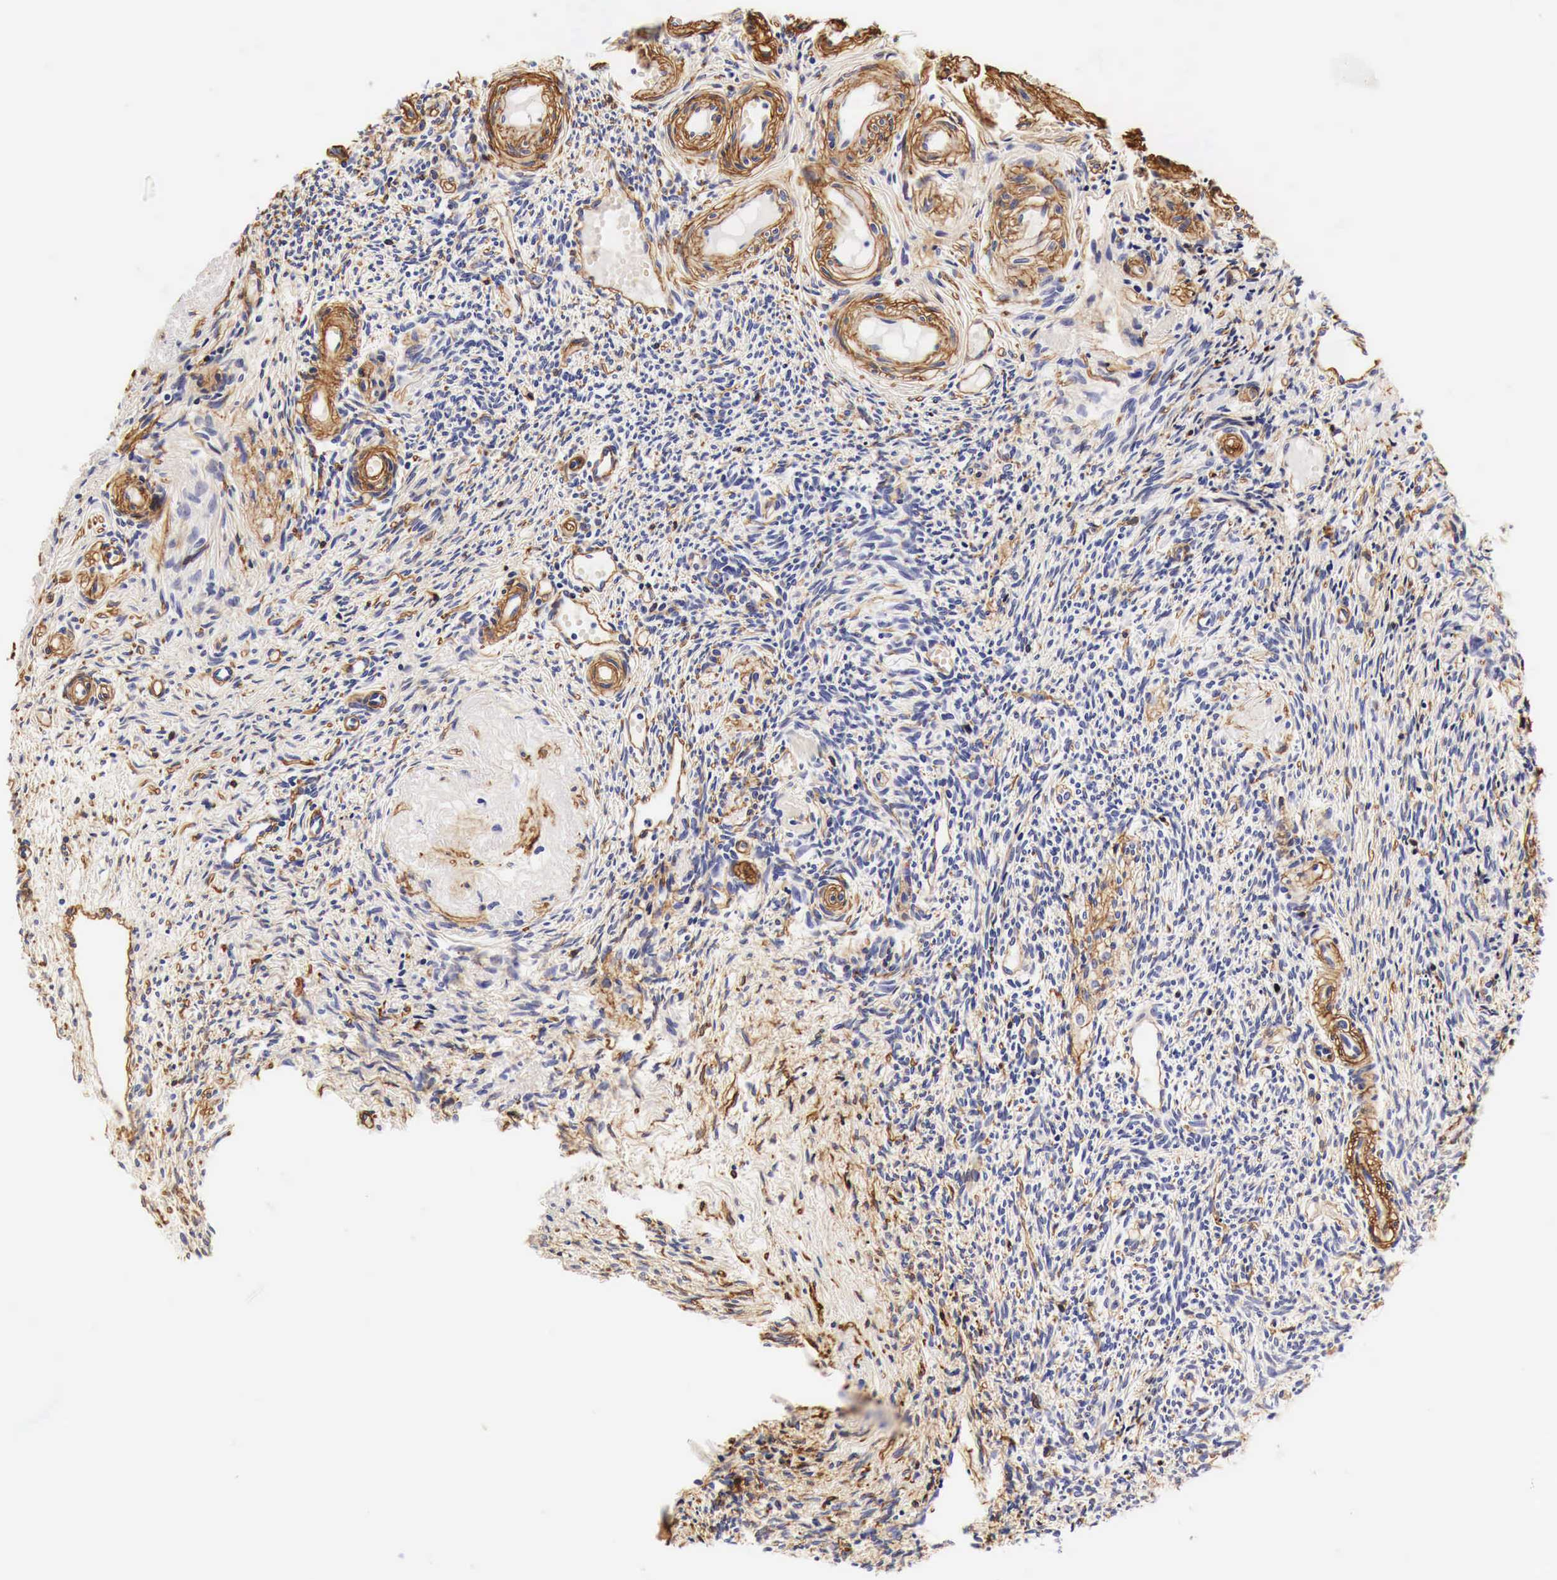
{"staining": {"intensity": "negative", "quantity": "none", "location": "none"}, "tissue": "ovary", "cell_type": "Ovarian stroma cells", "image_type": "normal", "snomed": [{"axis": "morphology", "description": "Normal tissue, NOS"}, {"axis": "topography", "description": "Ovary"}], "caption": "IHC image of benign human ovary stained for a protein (brown), which shows no positivity in ovarian stroma cells.", "gene": "LAMB2", "patient": {"sex": "female", "age": 63}}